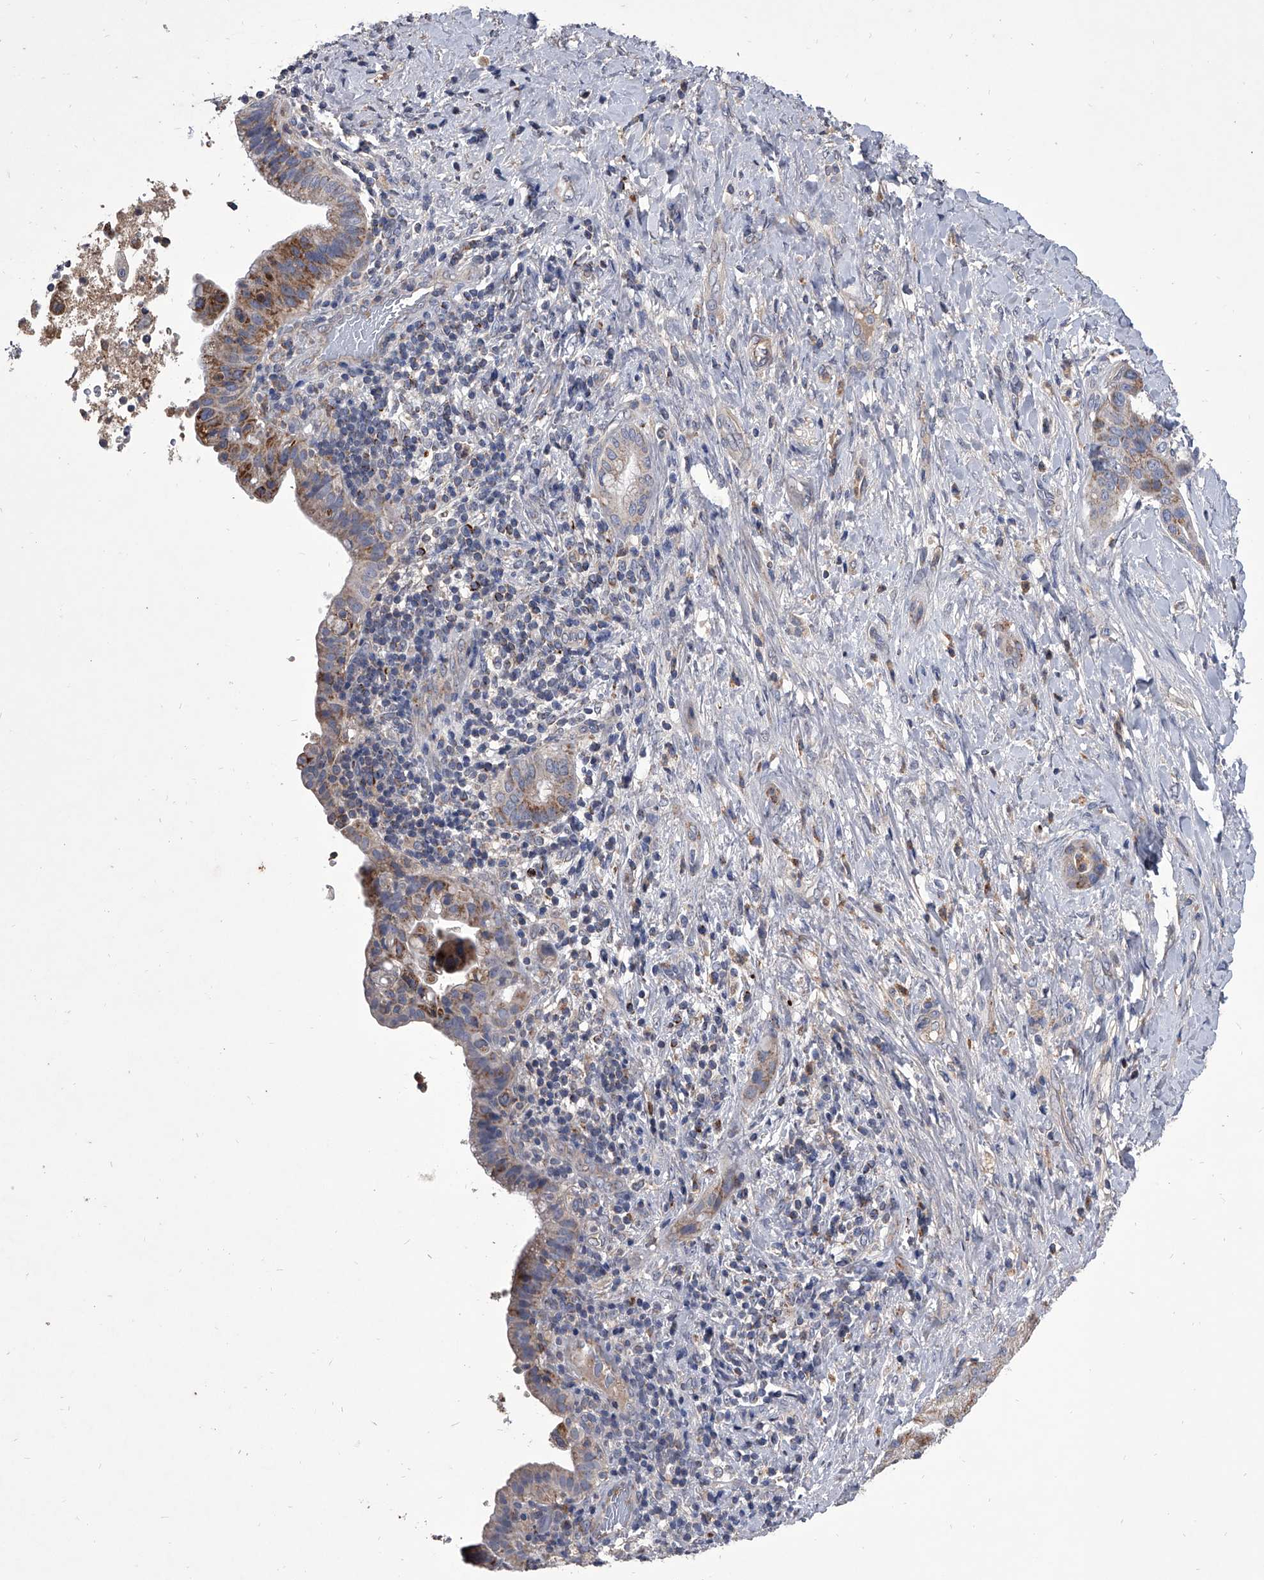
{"staining": {"intensity": "moderate", "quantity": "25%-75%", "location": "cytoplasmic/membranous"}, "tissue": "liver cancer", "cell_type": "Tumor cells", "image_type": "cancer", "snomed": [{"axis": "morphology", "description": "Cholangiocarcinoma"}, {"axis": "topography", "description": "Liver"}], "caption": "Immunohistochemistry (IHC) of human liver cancer (cholangiocarcinoma) reveals medium levels of moderate cytoplasmic/membranous expression in approximately 25%-75% of tumor cells. (Stains: DAB in brown, nuclei in blue, Microscopy: brightfield microscopy at high magnification).", "gene": "NRP1", "patient": {"sex": "female", "age": 54}}